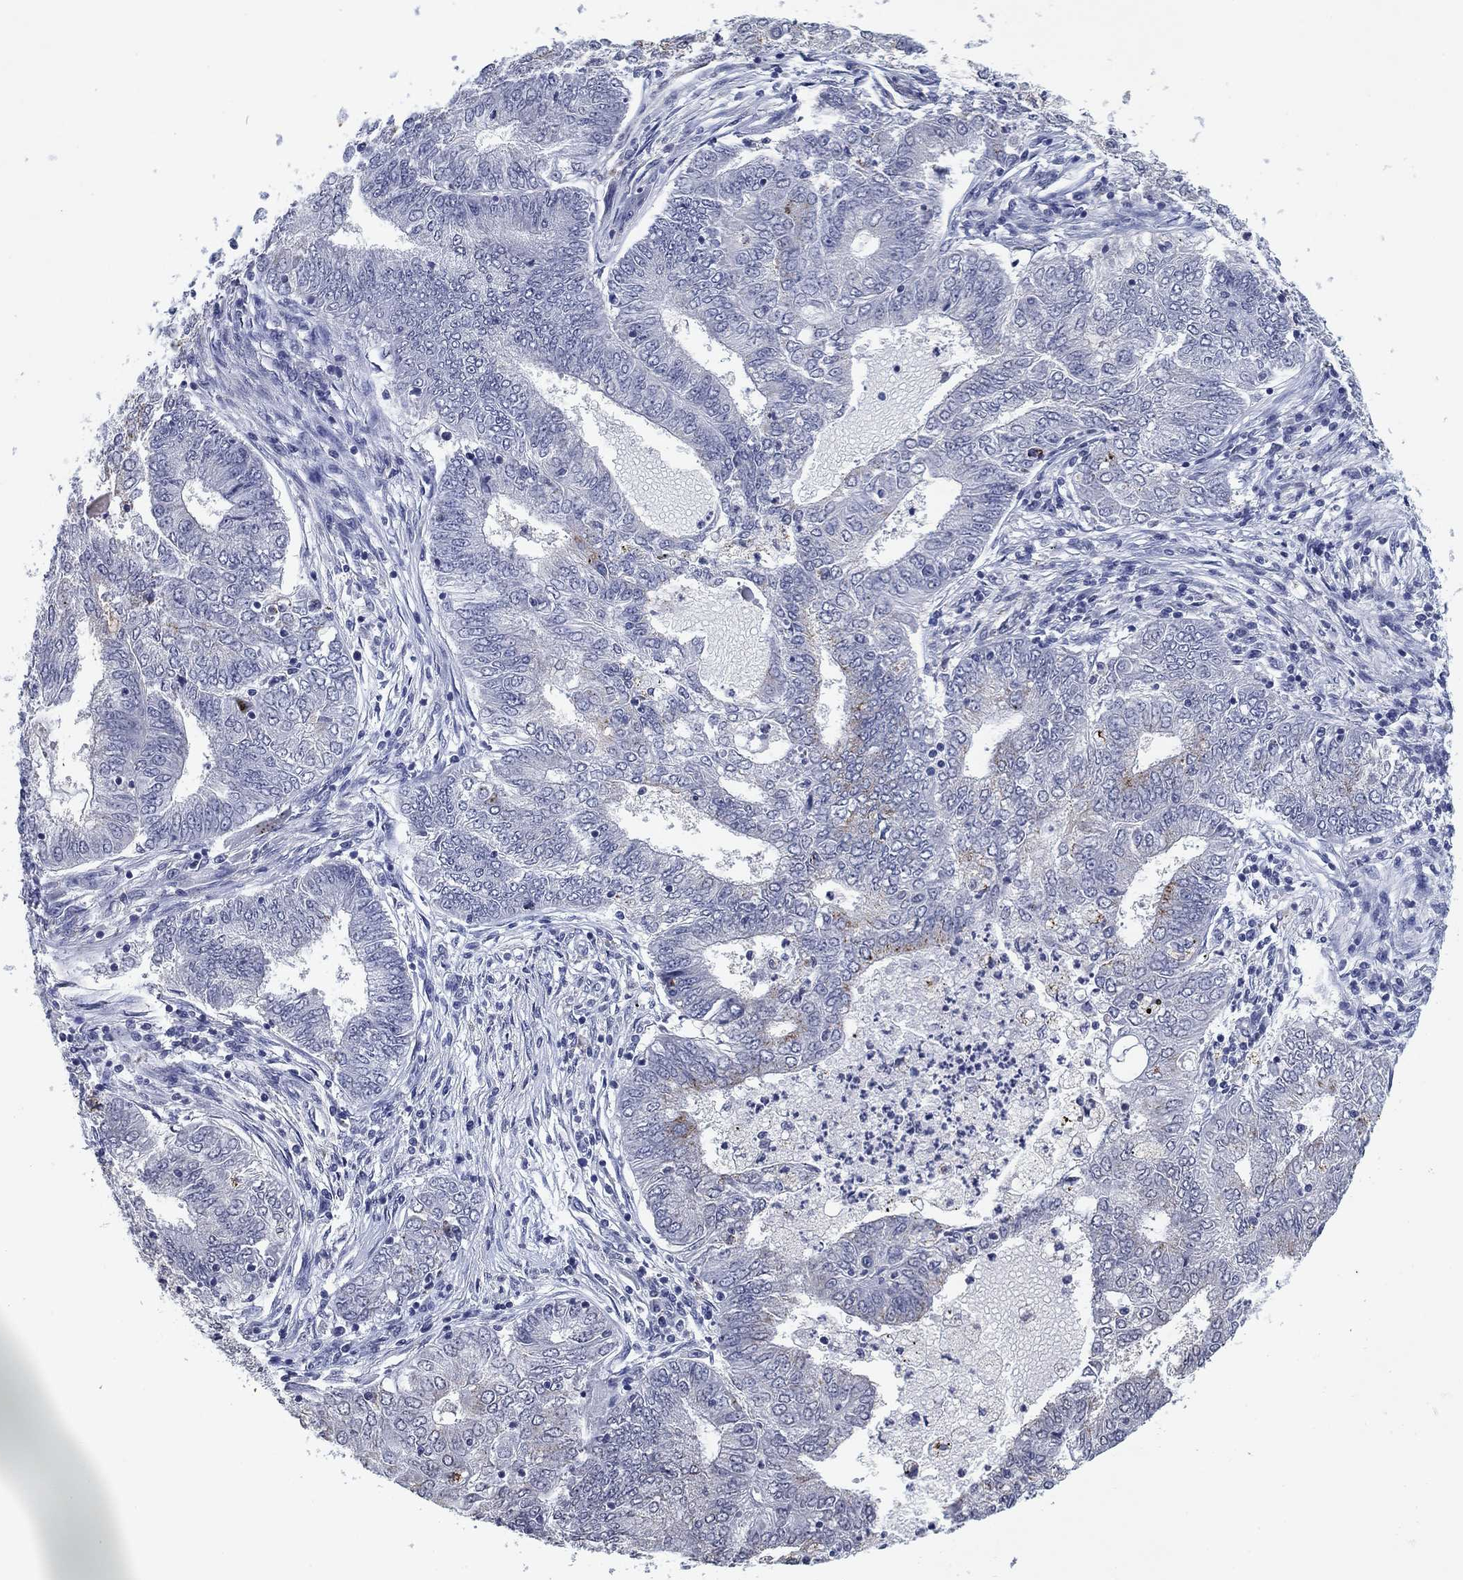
{"staining": {"intensity": "negative", "quantity": "none", "location": "none"}, "tissue": "endometrial cancer", "cell_type": "Tumor cells", "image_type": "cancer", "snomed": [{"axis": "morphology", "description": "Adenocarcinoma, NOS"}, {"axis": "topography", "description": "Endometrium"}], "caption": "This is an IHC micrograph of adenocarcinoma (endometrial). There is no positivity in tumor cells.", "gene": "OTUB2", "patient": {"sex": "female", "age": 62}}